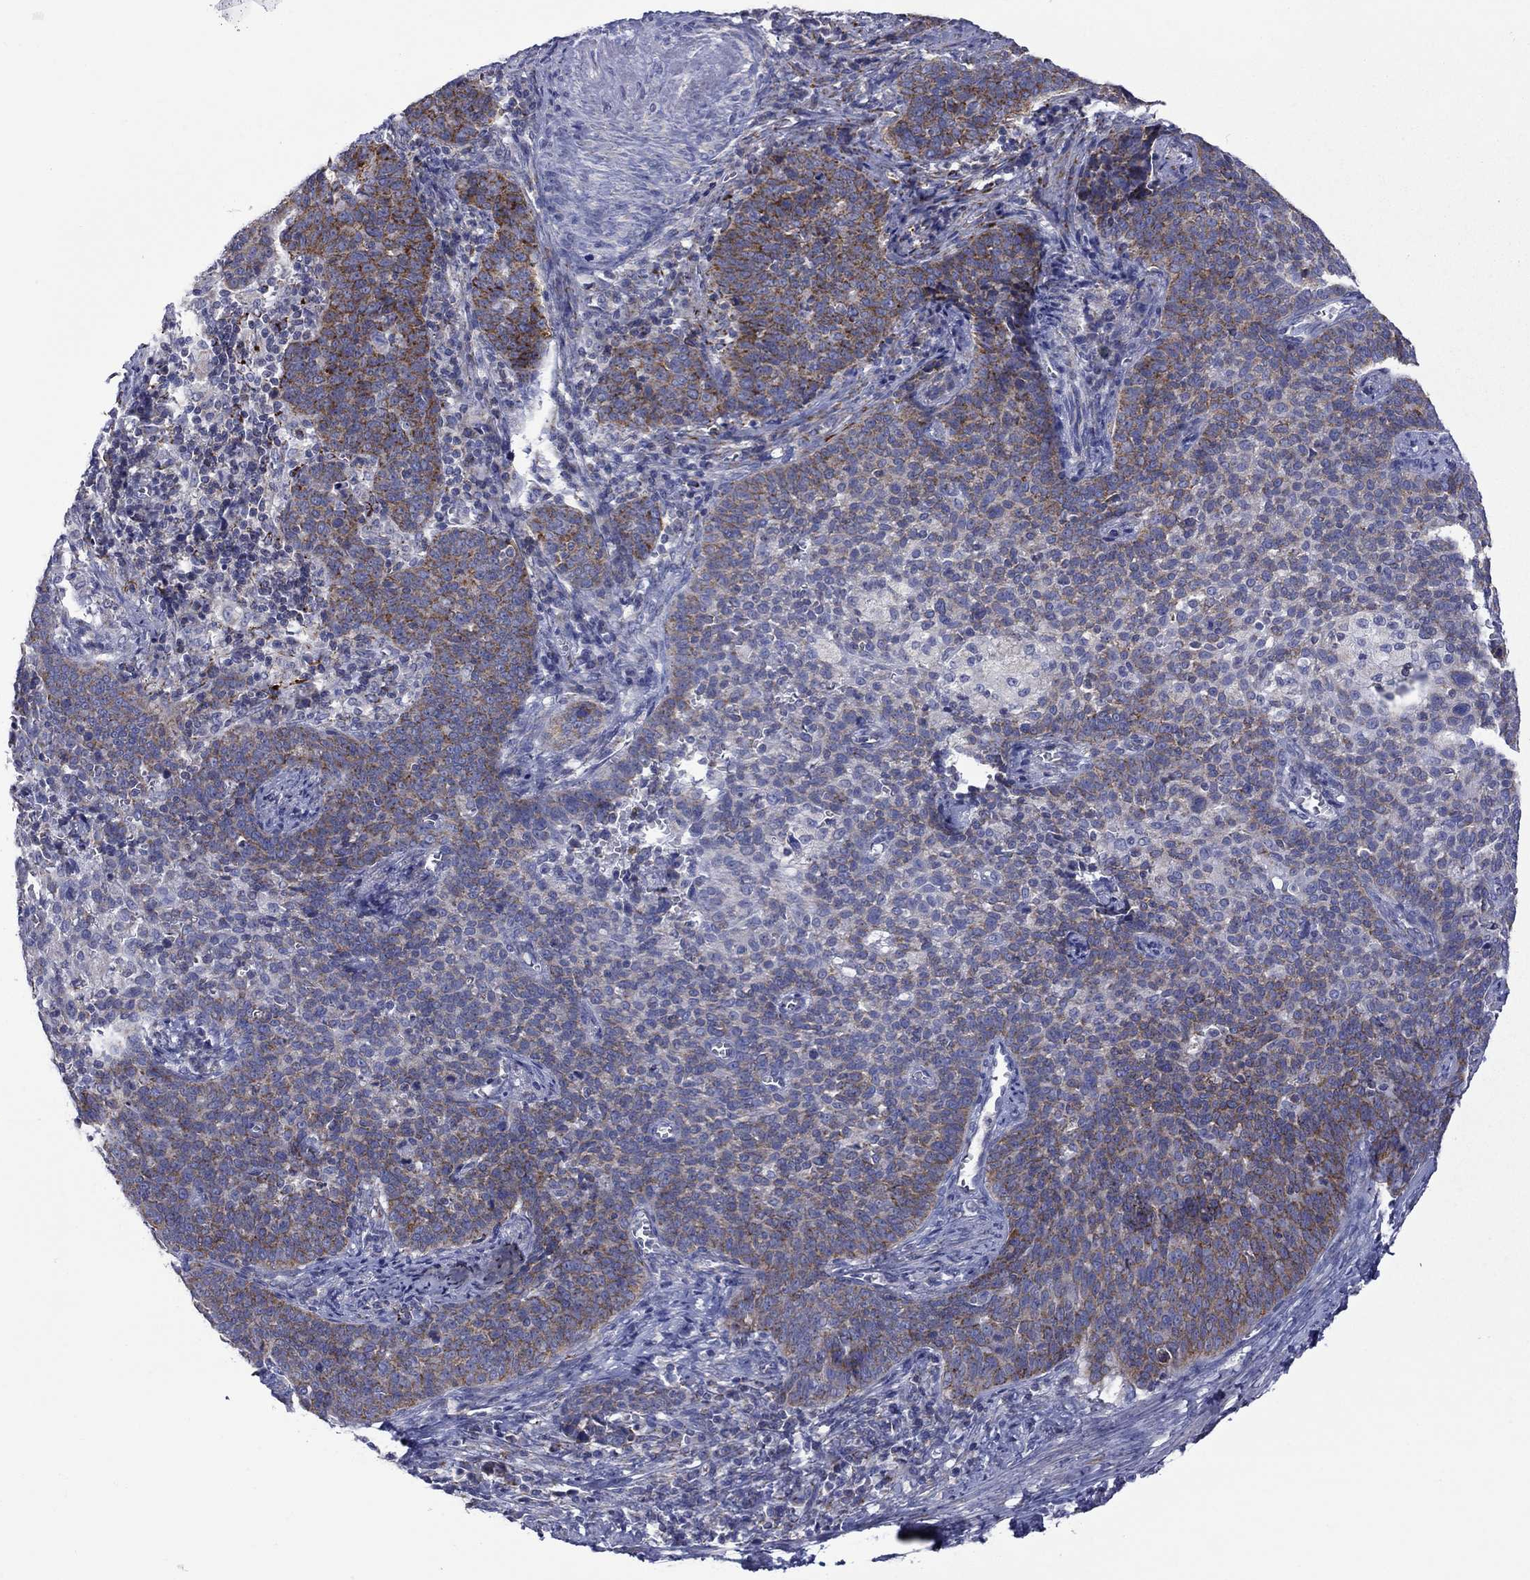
{"staining": {"intensity": "moderate", "quantity": "<25%", "location": "cytoplasmic/membranous"}, "tissue": "cervical cancer", "cell_type": "Tumor cells", "image_type": "cancer", "snomed": [{"axis": "morphology", "description": "Squamous cell carcinoma, NOS"}, {"axis": "topography", "description": "Cervix"}], "caption": "Immunohistochemical staining of human cervical cancer (squamous cell carcinoma) reveals moderate cytoplasmic/membranous protein positivity in approximately <25% of tumor cells. (DAB (3,3'-diaminobenzidine) IHC with brightfield microscopy, high magnification).", "gene": "CISD1", "patient": {"sex": "female", "age": 39}}